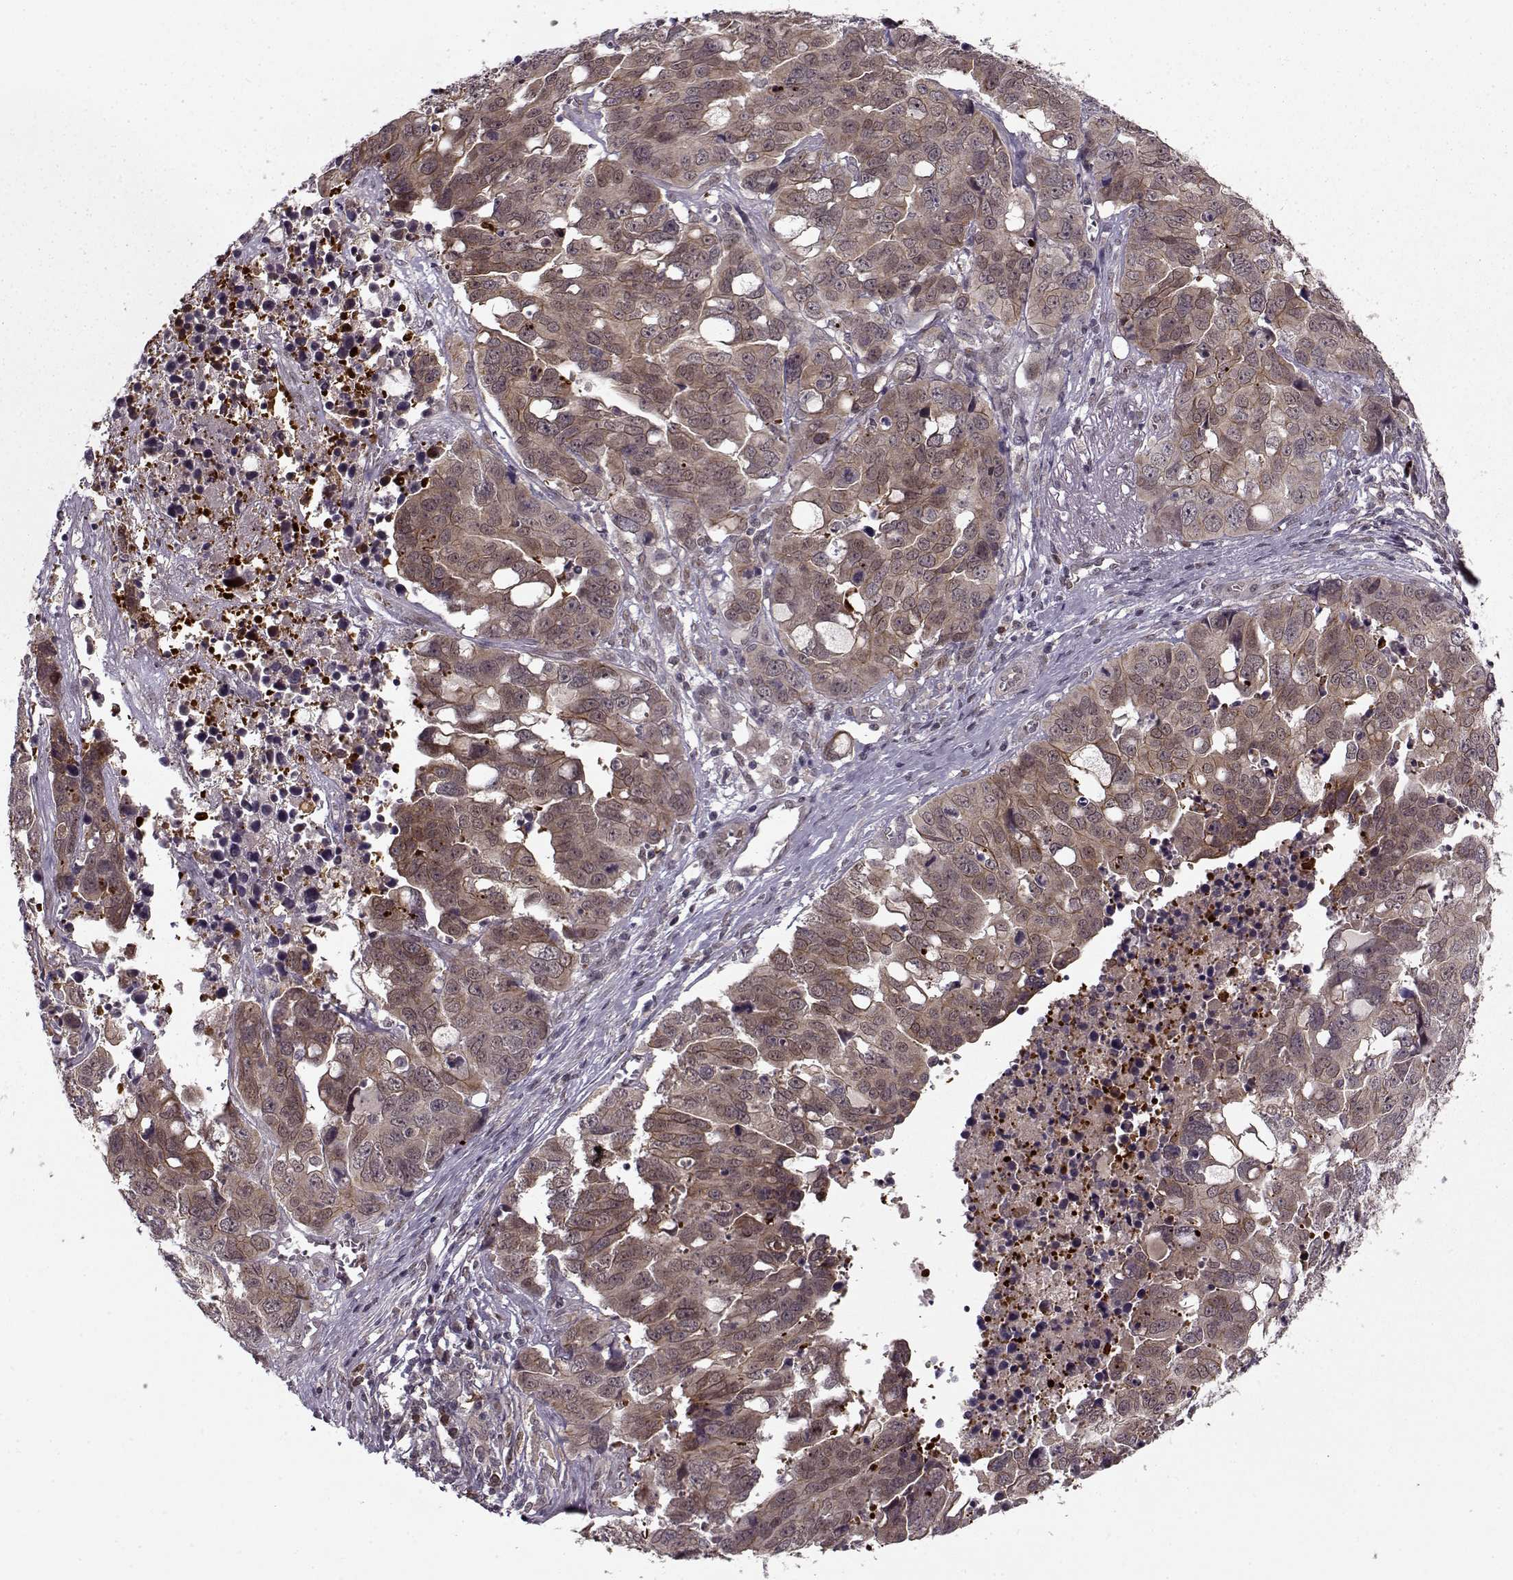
{"staining": {"intensity": "strong", "quantity": "25%-75%", "location": "cytoplasmic/membranous"}, "tissue": "ovarian cancer", "cell_type": "Tumor cells", "image_type": "cancer", "snomed": [{"axis": "morphology", "description": "Carcinoma, endometroid"}, {"axis": "topography", "description": "Ovary"}], "caption": "Immunohistochemistry image of neoplastic tissue: human ovarian cancer stained using immunohistochemistry exhibits high levels of strong protein expression localized specifically in the cytoplasmic/membranous of tumor cells, appearing as a cytoplasmic/membranous brown color.", "gene": "DENND4B", "patient": {"sex": "female", "age": 78}}